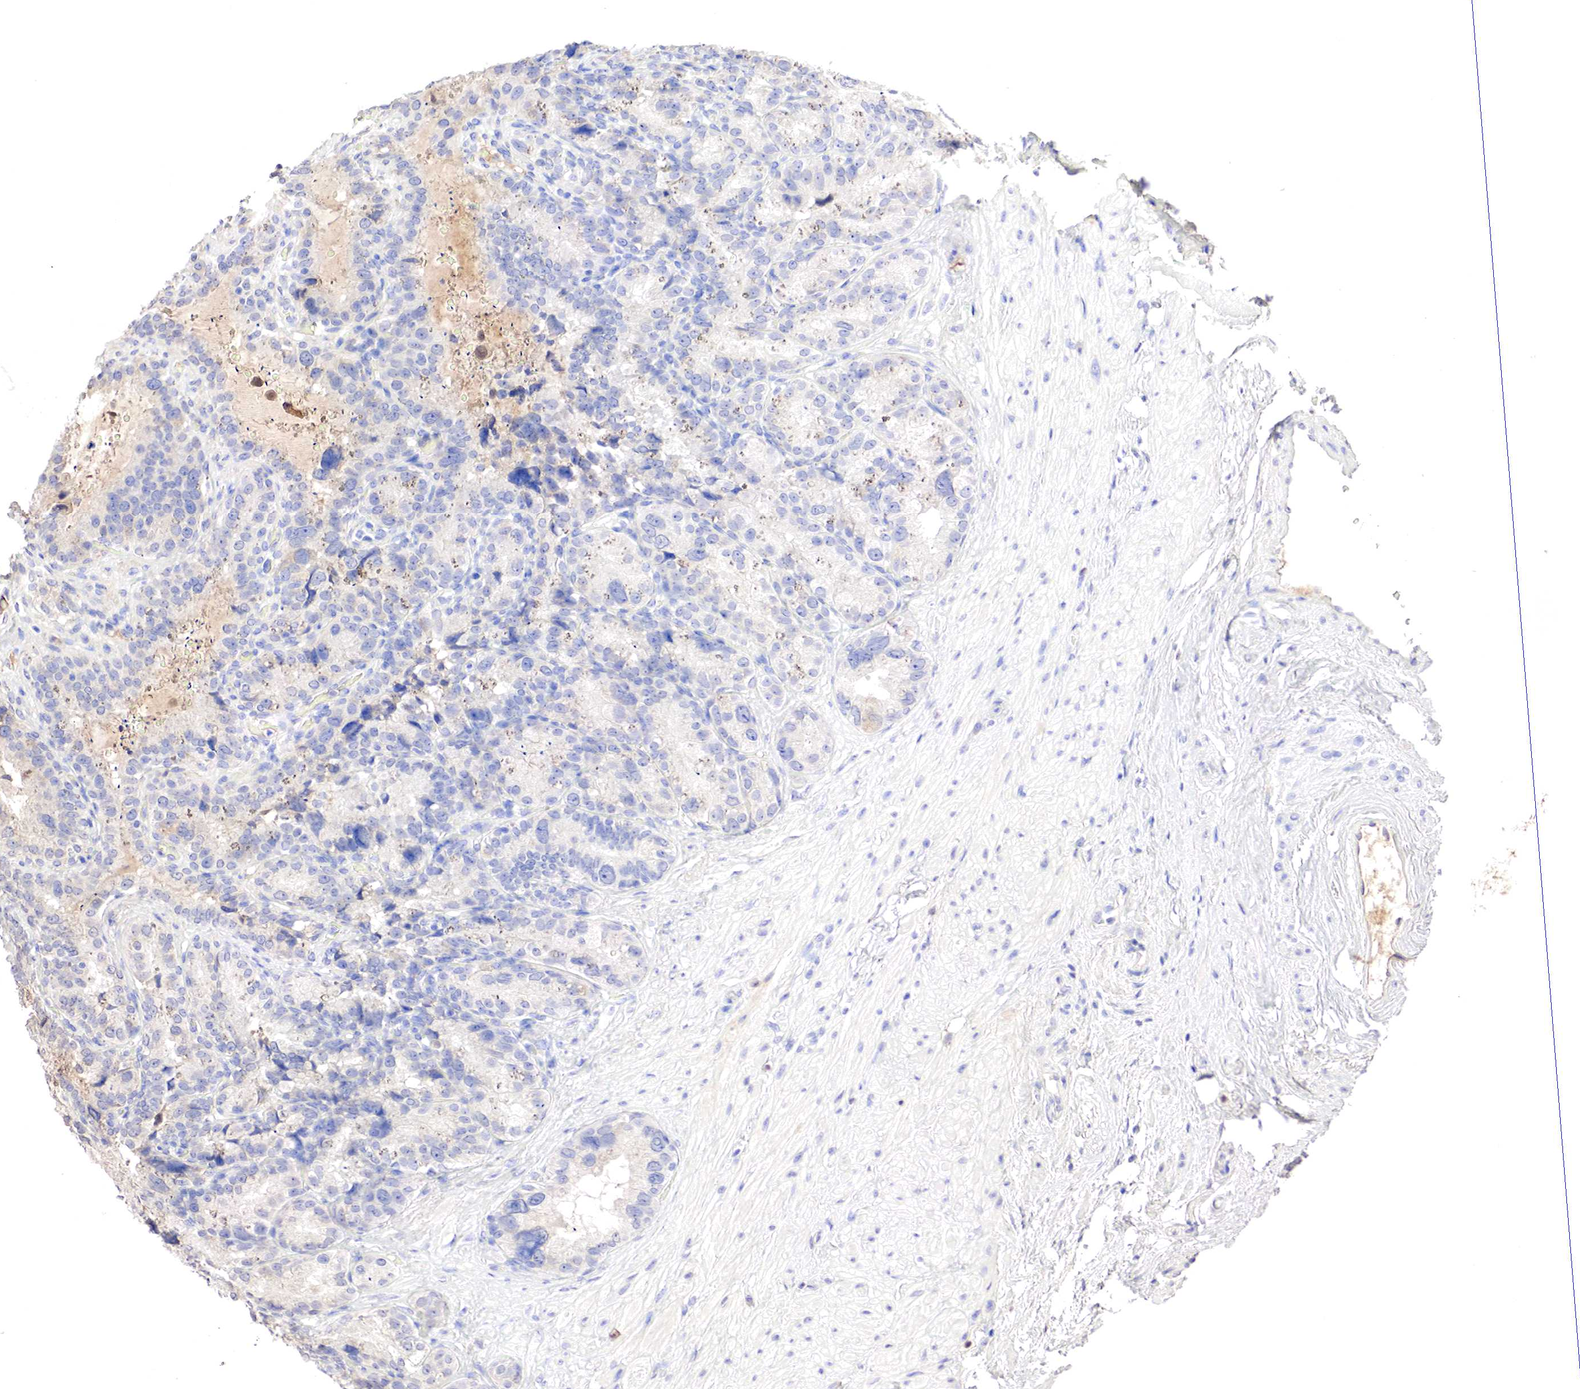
{"staining": {"intensity": "weak", "quantity": "25%-75%", "location": "cytoplasmic/membranous"}, "tissue": "seminal vesicle", "cell_type": "Glandular cells", "image_type": "normal", "snomed": [{"axis": "morphology", "description": "Normal tissue, NOS"}, {"axis": "topography", "description": "Seminal veicle"}], "caption": "This image displays benign seminal vesicle stained with immunohistochemistry to label a protein in brown. The cytoplasmic/membranous of glandular cells show weak positivity for the protein. Nuclei are counter-stained blue.", "gene": "GATA1", "patient": {"sex": "male", "age": 63}}